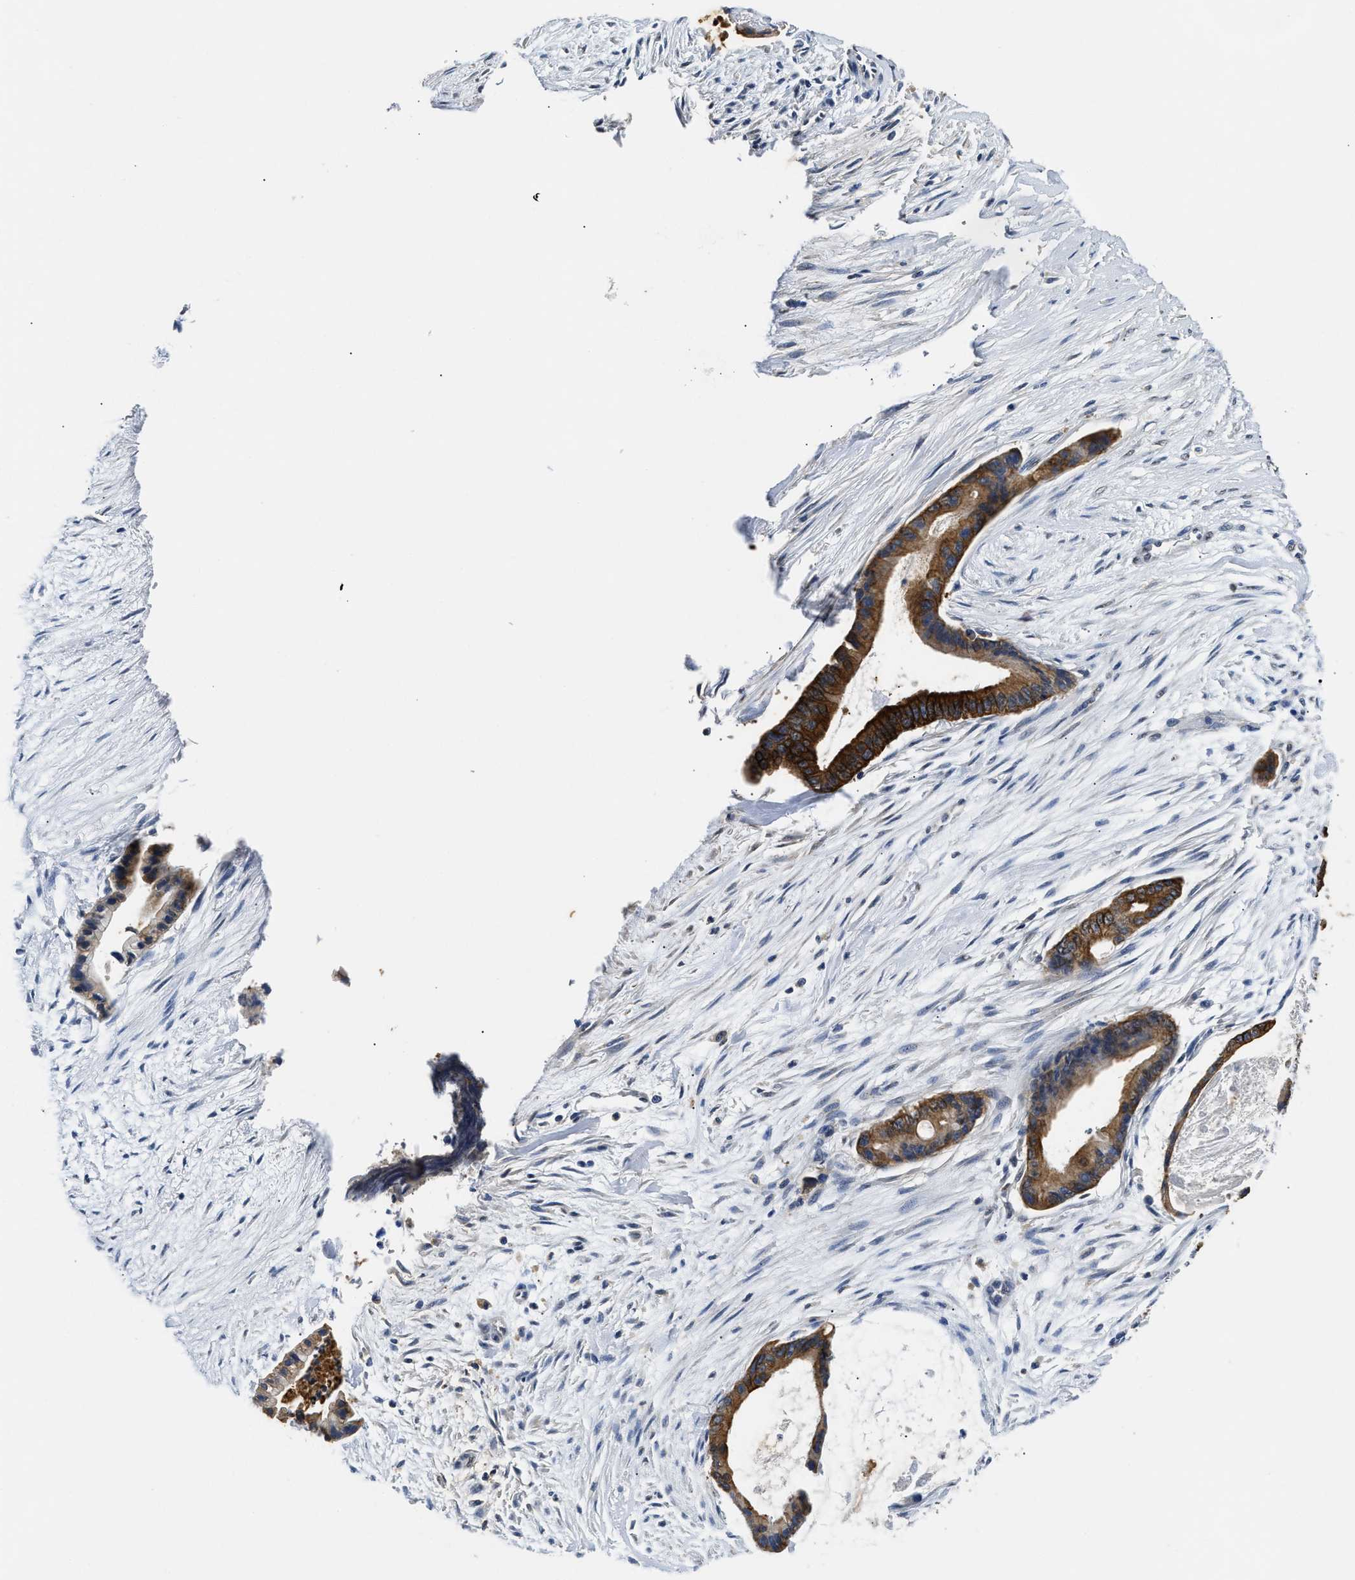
{"staining": {"intensity": "strong", "quantity": ">75%", "location": "cytoplasmic/membranous"}, "tissue": "liver cancer", "cell_type": "Tumor cells", "image_type": "cancer", "snomed": [{"axis": "morphology", "description": "Cholangiocarcinoma"}, {"axis": "topography", "description": "Liver"}], "caption": "A brown stain highlights strong cytoplasmic/membranous positivity of a protein in liver cancer (cholangiocarcinoma) tumor cells.", "gene": "CTNNA1", "patient": {"sex": "female", "age": 55}}